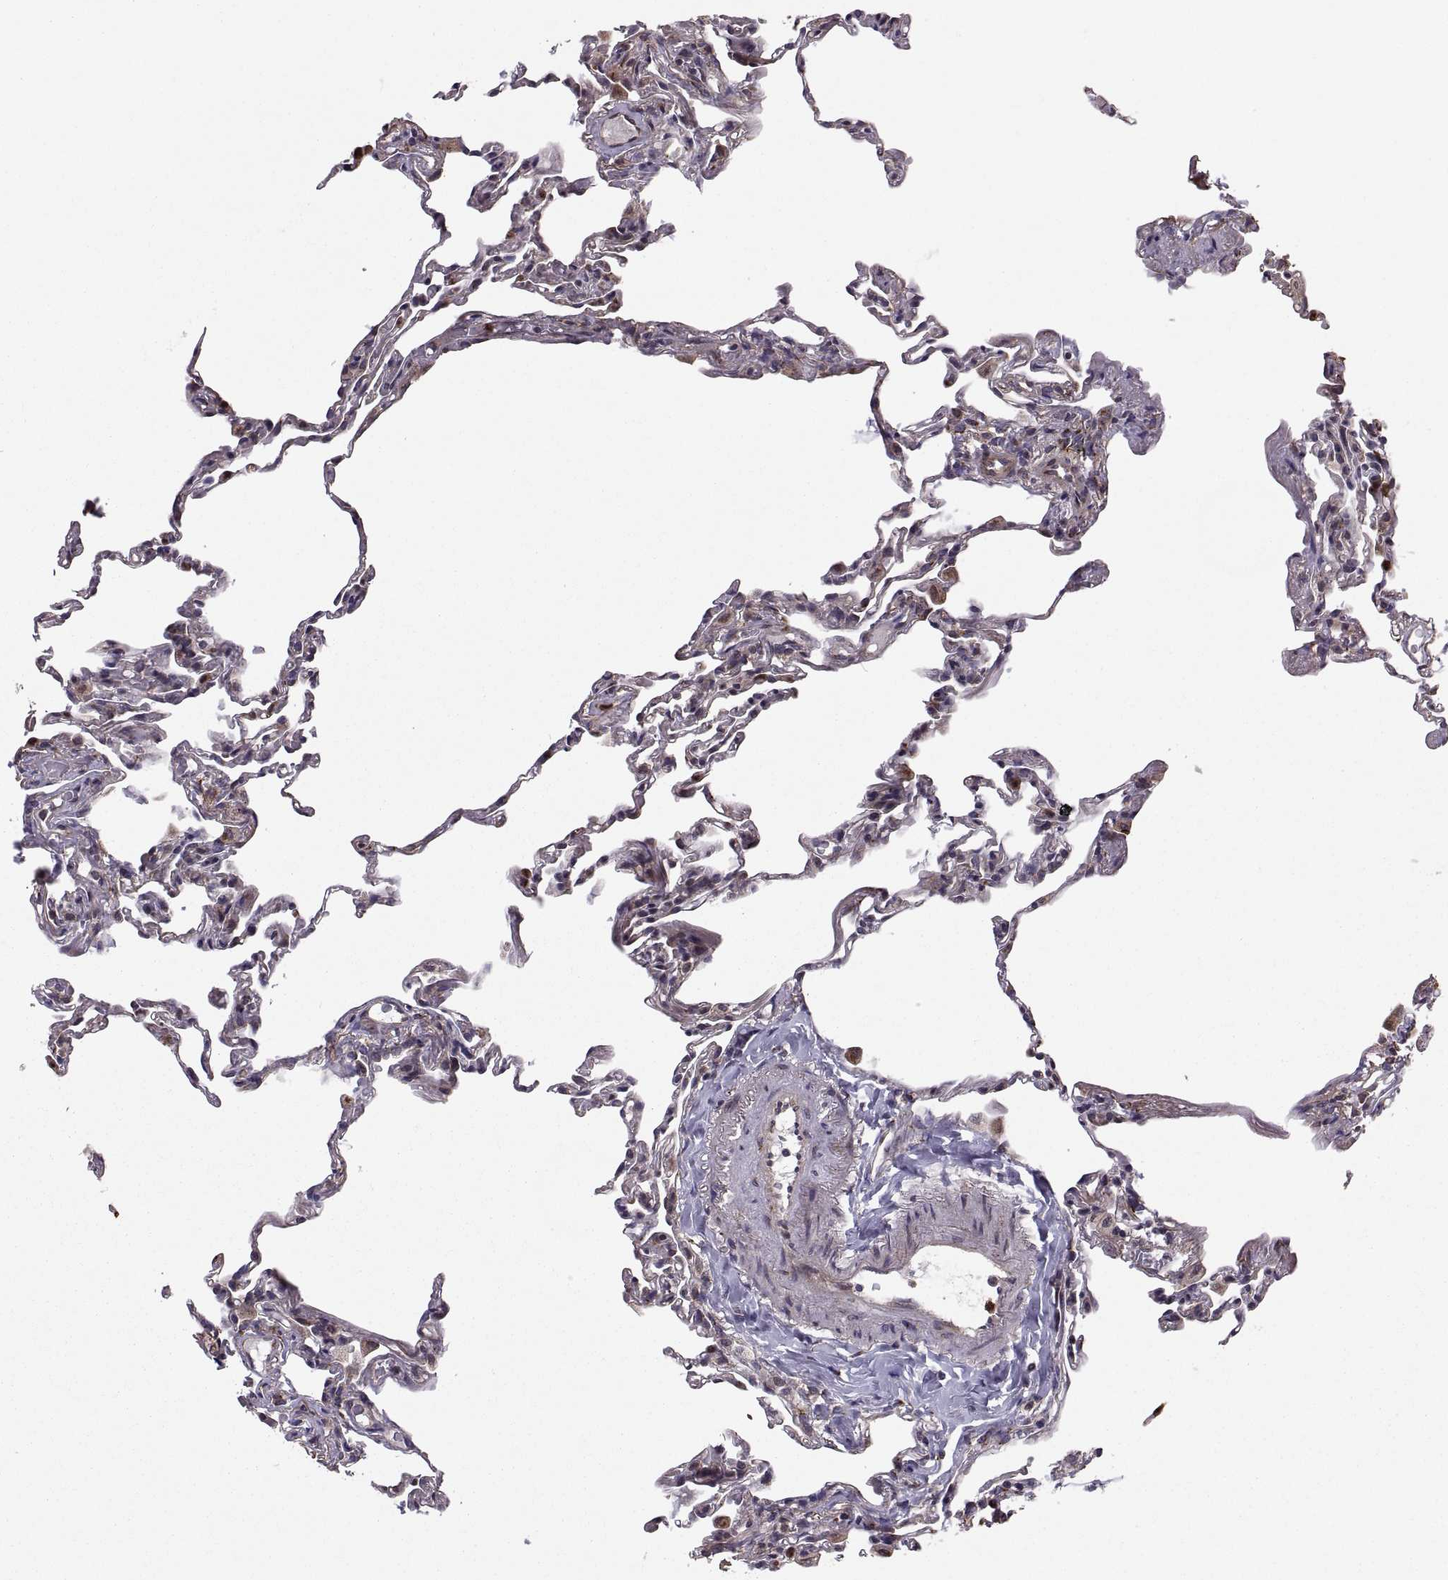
{"staining": {"intensity": "weak", "quantity": "25%-75%", "location": "cytoplasmic/membranous"}, "tissue": "lung", "cell_type": "Alveolar cells", "image_type": "normal", "snomed": [{"axis": "morphology", "description": "Normal tissue, NOS"}, {"axis": "topography", "description": "Lung"}], "caption": "The photomicrograph reveals staining of normal lung, revealing weak cytoplasmic/membranous protein positivity (brown color) within alveolar cells.", "gene": "TESC", "patient": {"sex": "female", "age": 57}}